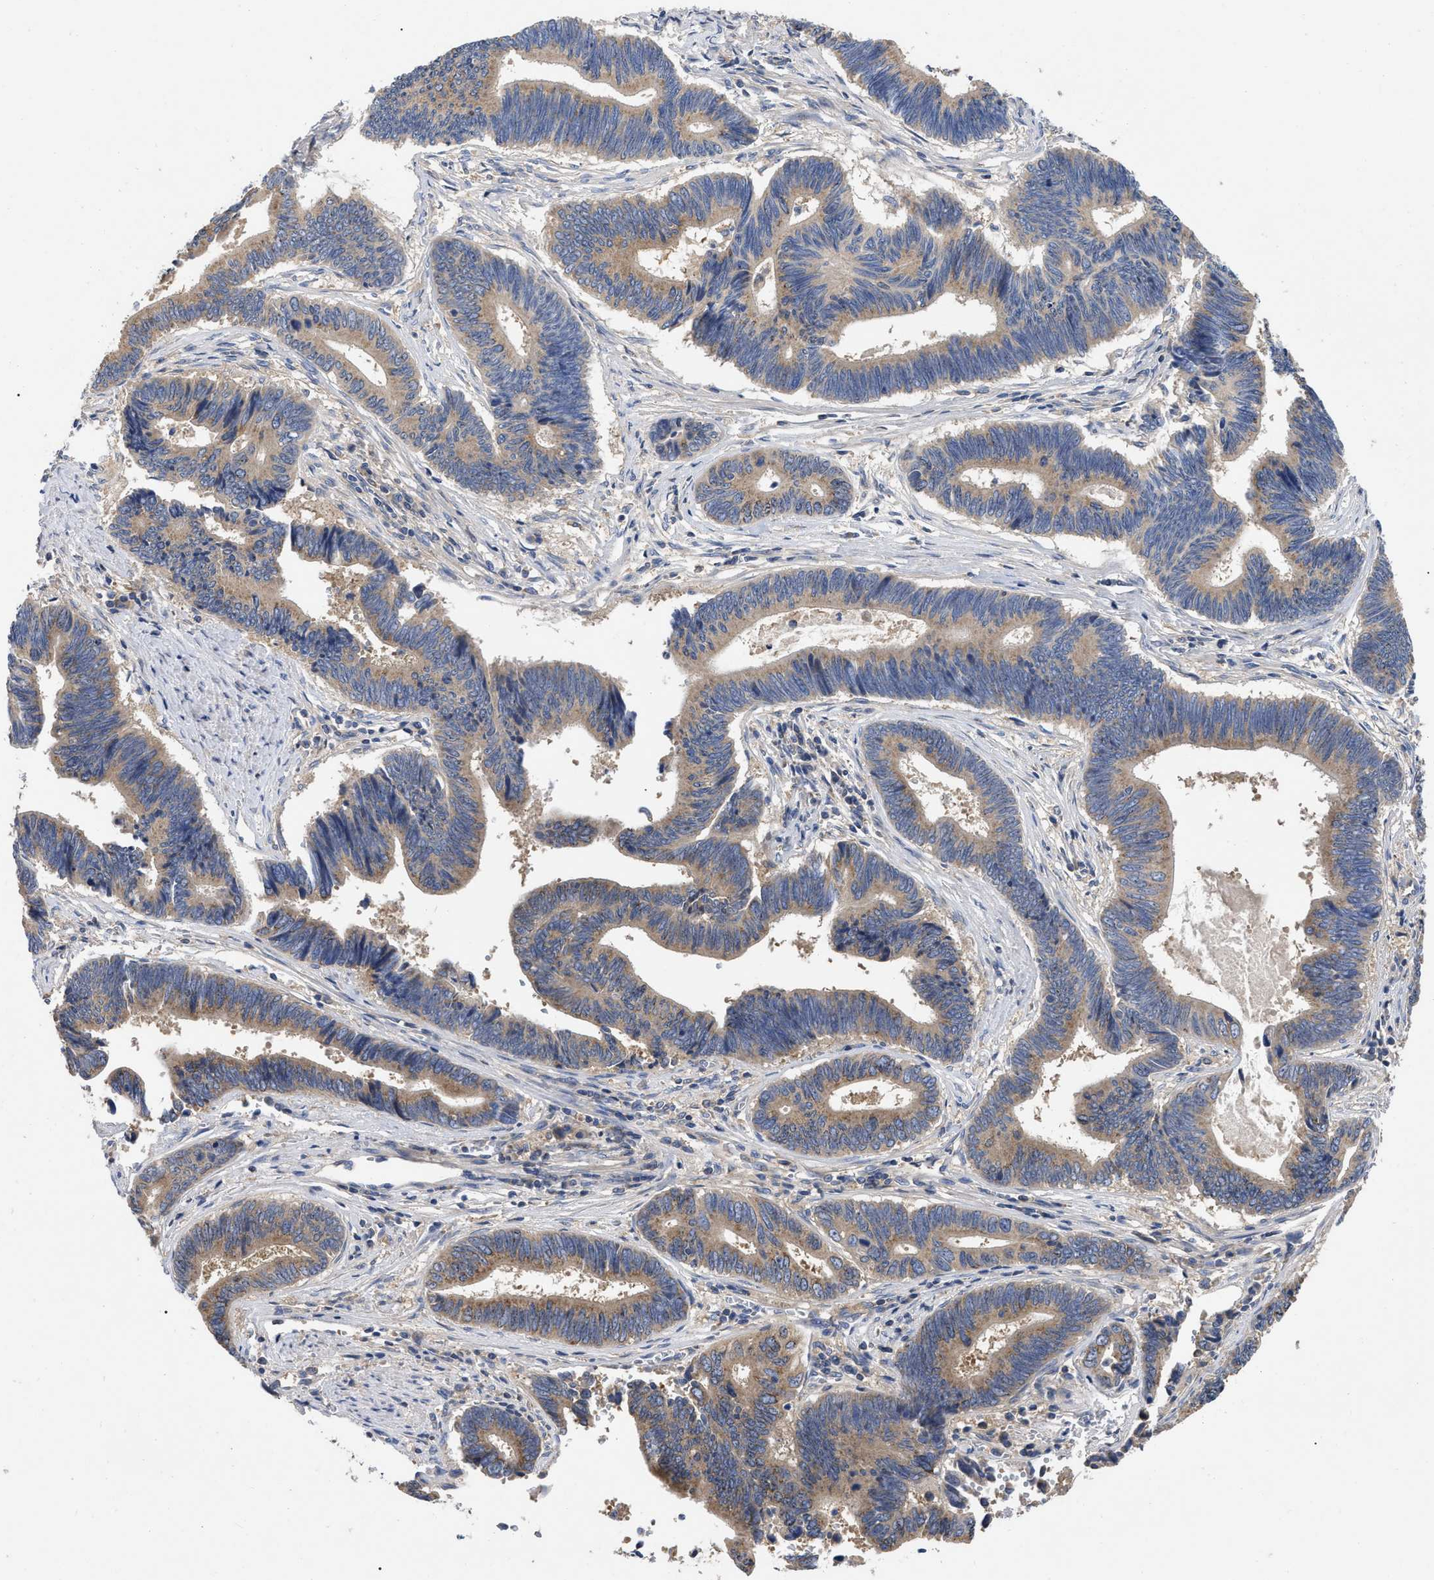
{"staining": {"intensity": "weak", "quantity": ">75%", "location": "cytoplasmic/membranous"}, "tissue": "pancreatic cancer", "cell_type": "Tumor cells", "image_type": "cancer", "snomed": [{"axis": "morphology", "description": "Adenocarcinoma, NOS"}, {"axis": "topography", "description": "Pancreas"}], "caption": "High-power microscopy captured an IHC photomicrograph of pancreatic cancer, revealing weak cytoplasmic/membranous staining in about >75% of tumor cells. Nuclei are stained in blue.", "gene": "RAP1GDS1", "patient": {"sex": "female", "age": 70}}